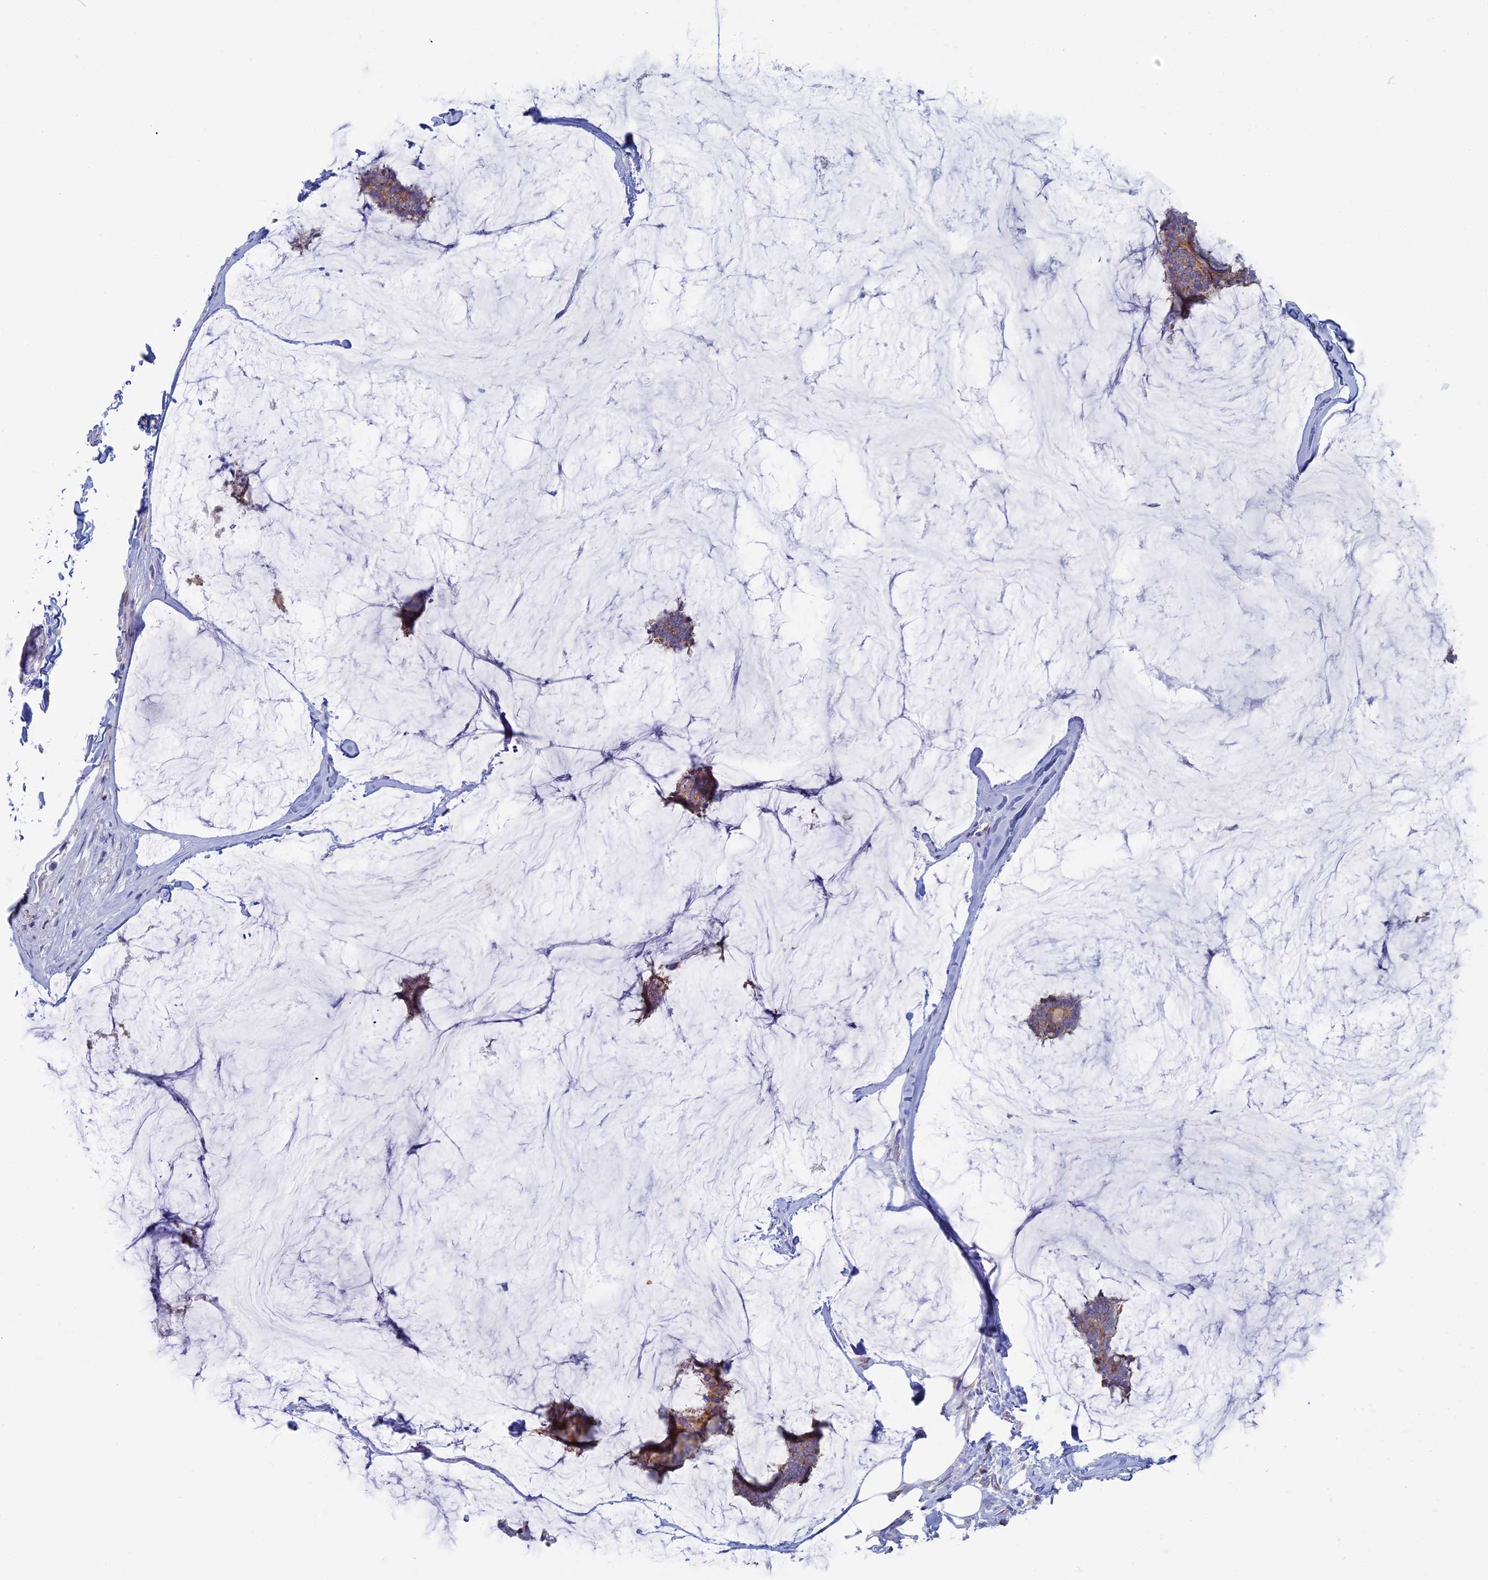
{"staining": {"intensity": "moderate", "quantity": ">75%", "location": "cytoplasmic/membranous"}, "tissue": "breast cancer", "cell_type": "Tumor cells", "image_type": "cancer", "snomed": [{"axis": "morphology", "description": "Duct carcinoma"}, {"axis": "topography", "description": "Breast"}], "caption": "DAB (3,3'-diaminobenzidine) immunohistochemical staining of breast cancer exhibits moderate cytoplasmic/membranous protein expression in approximately >75% of tumor cells.", "gene": "TBC1D30", "patient": {"sex": "female", "age": 93}}